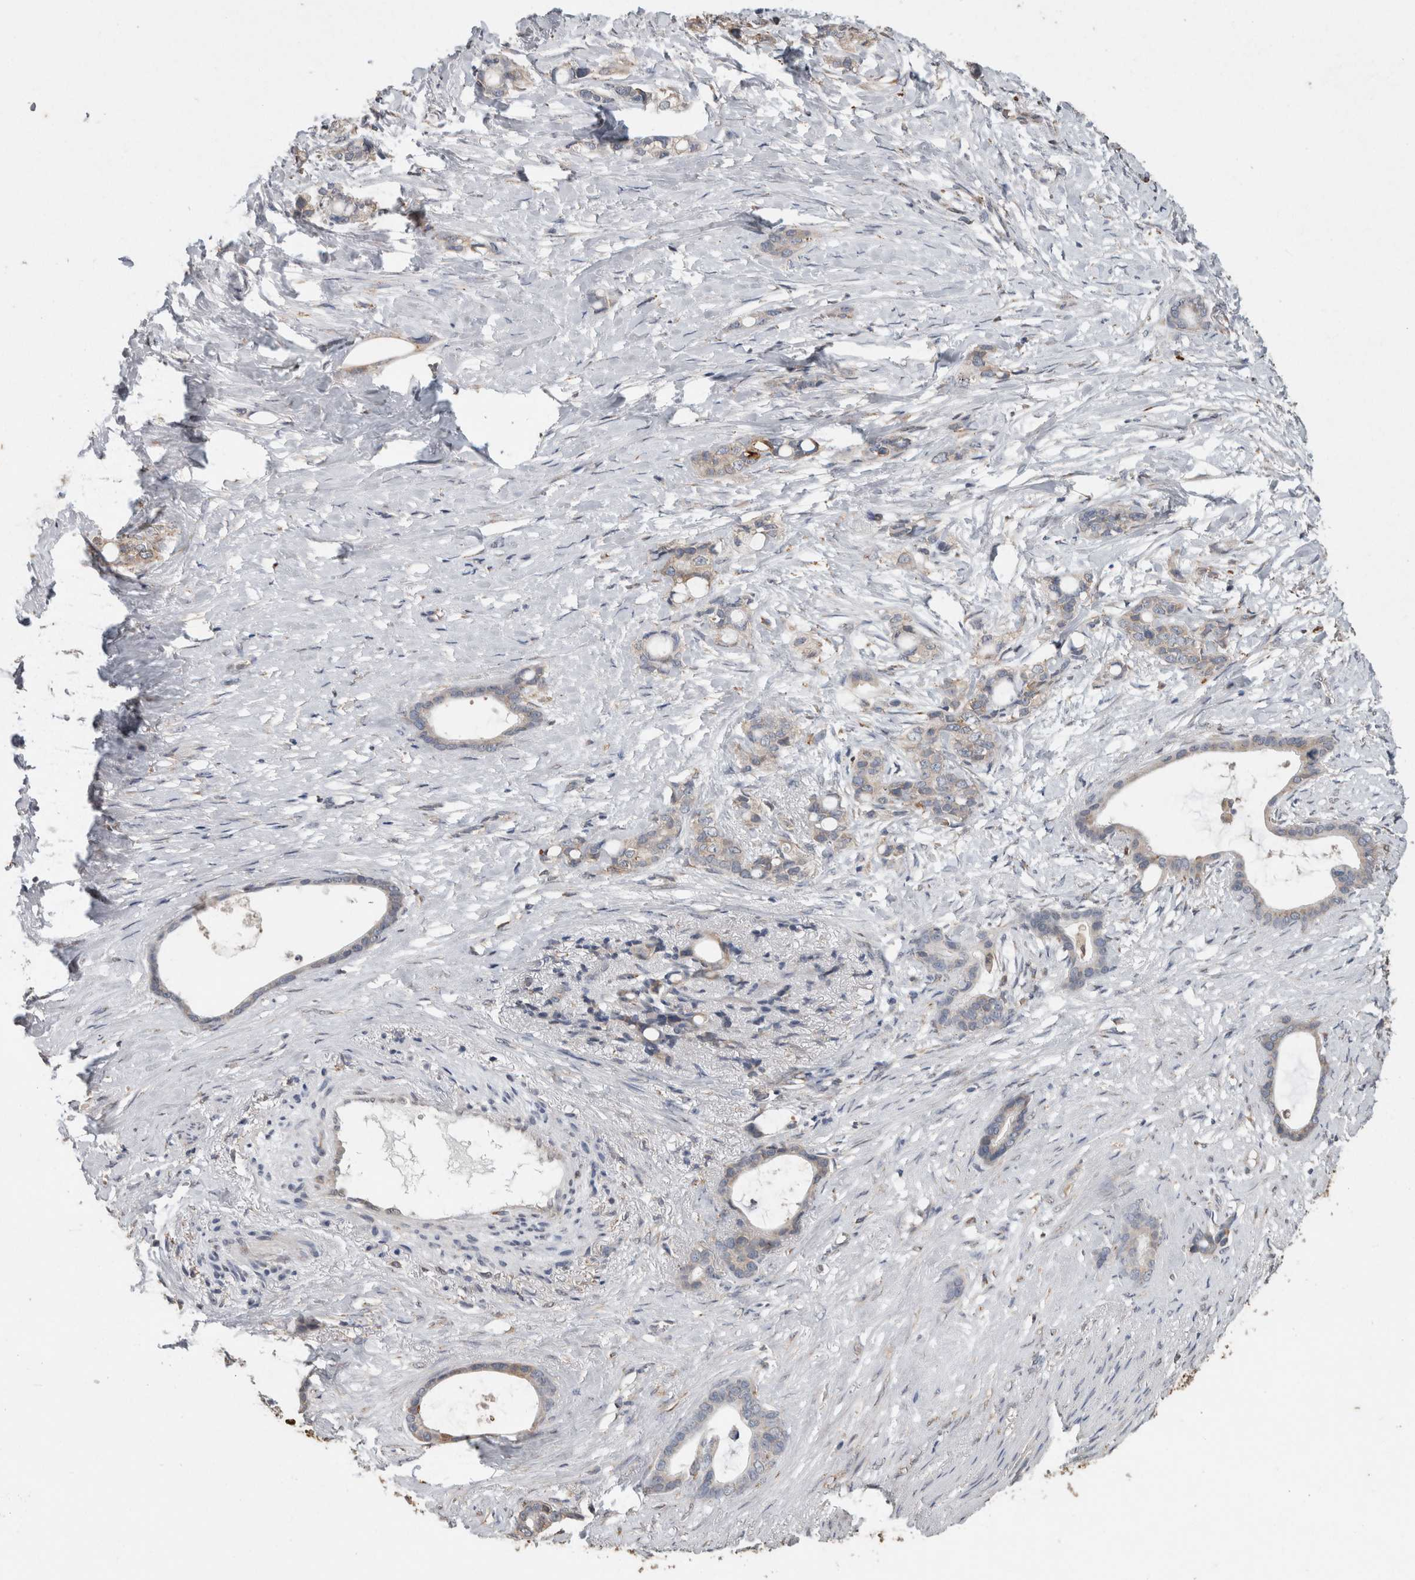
{"staining": {"intensity": "weak", "quantity": "<25%", "location": "cytoplasmic/membranous"}, "tissue": "stomach cancer", "cell_type": "Tumor cells", "image_type": "cancer", "snomed": [{"axis": "morphology", "description": "Adenocarcinoma, NOS"}, {"axis": "topography", "description": "Stomach"}], "caption": "A photomicrograph of human adenocarcinoma (stomach) is negative for staining in tumor cells.", "gene": "ADGRL3", "patient": {"sex": "female", "age": 75}}